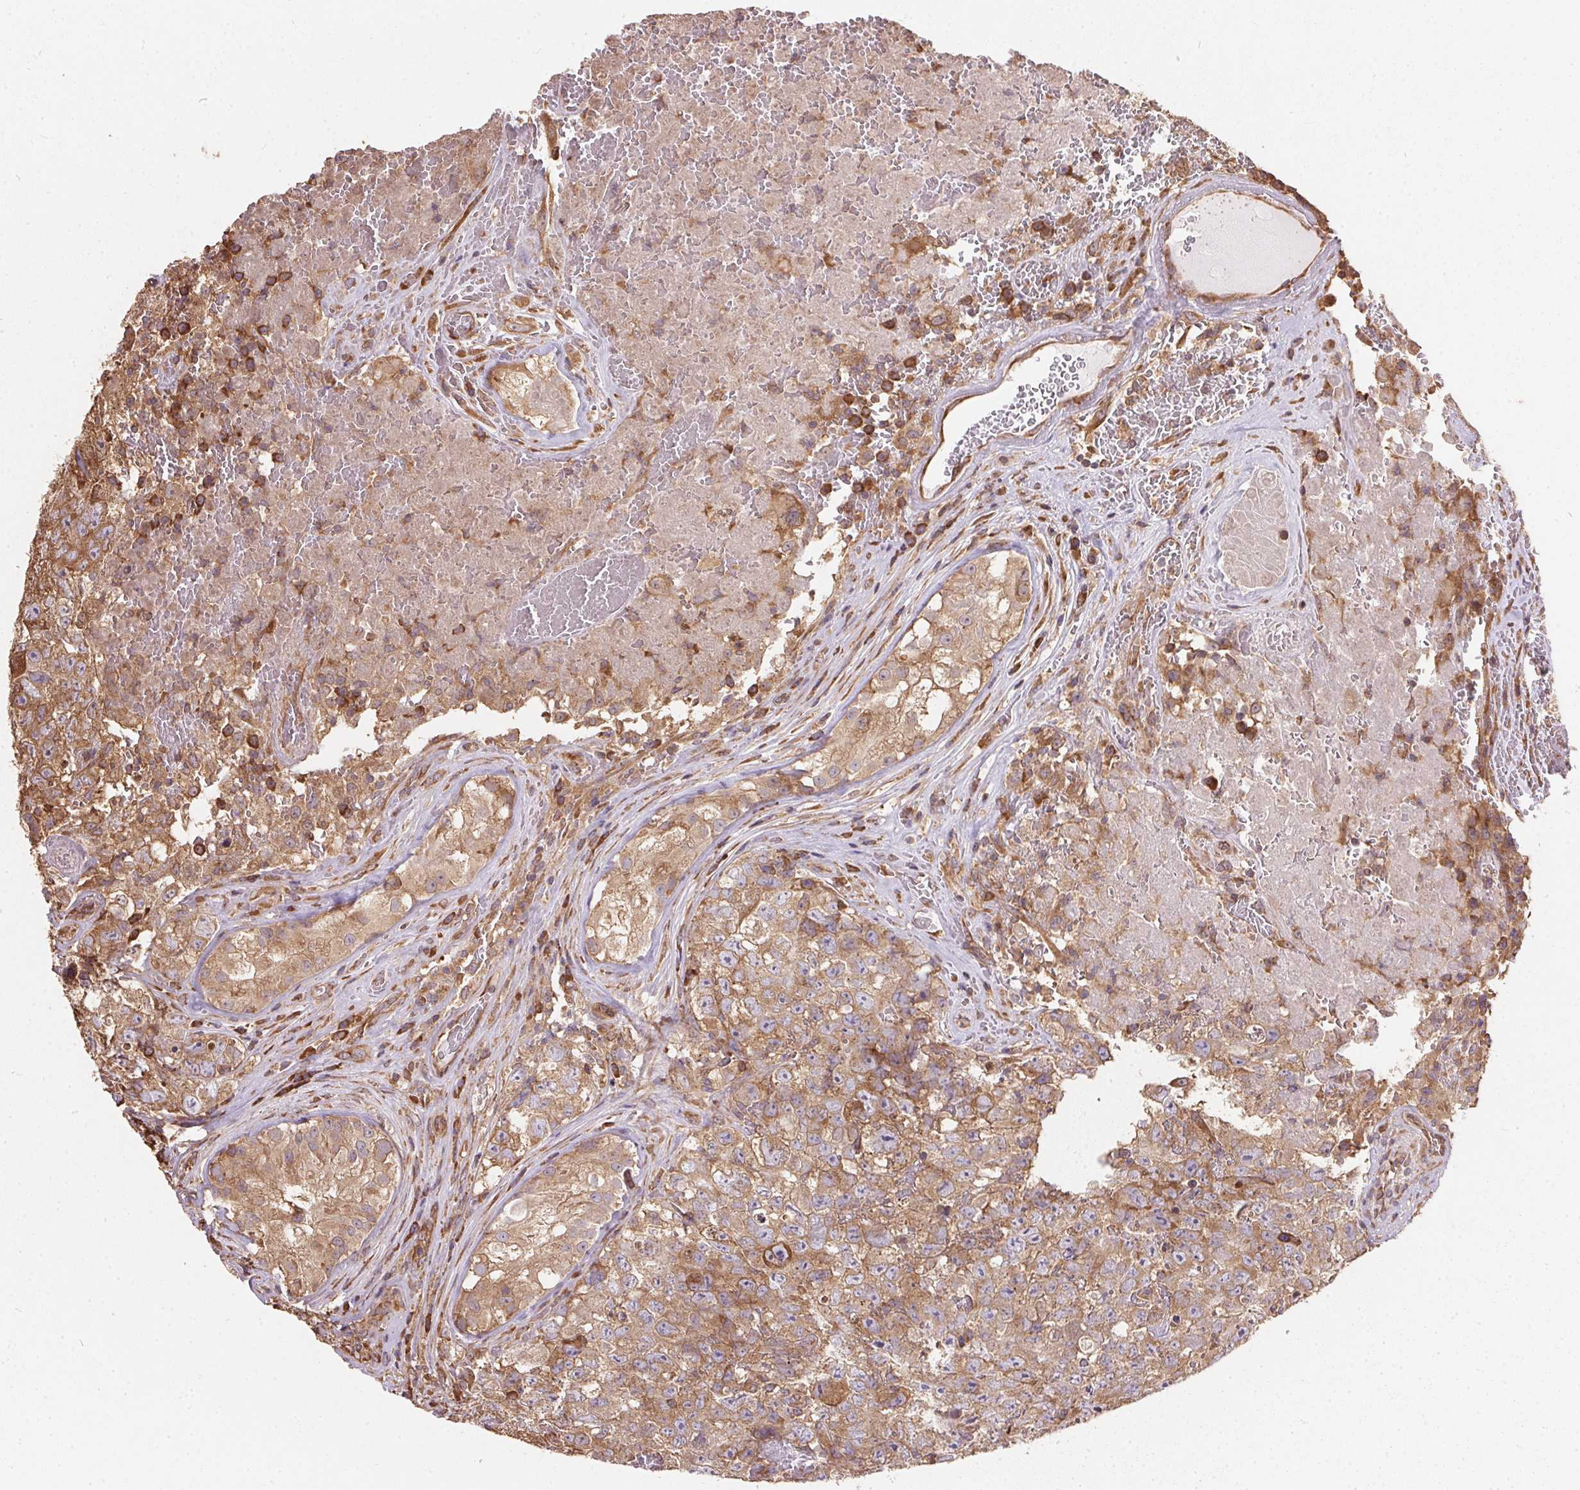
{"staining": {"intensity": "moderate", "quantity": ">75%", "location": "cytoplasmic/membranous"}, "tissue": "testis cancer", "cell_type": "Tumor cells", "image_type": "cancer", "snomed": [{"axis": "morphology", "description": "Carcinoma, Embryonal, NOS"}, {"axis": "topography", "description": "Testis"}], "caption": "Brown immunohistochemical staining in embryonal carcinoma (testis) demonstrates moderate cytoplasmic/membranous staining in about >75% of tumor cells. (Brightfield microscopy of DAB IHC at high magnification).", "gene": "EIF2S1", "patient": {"sex": "male", "age": 18}}